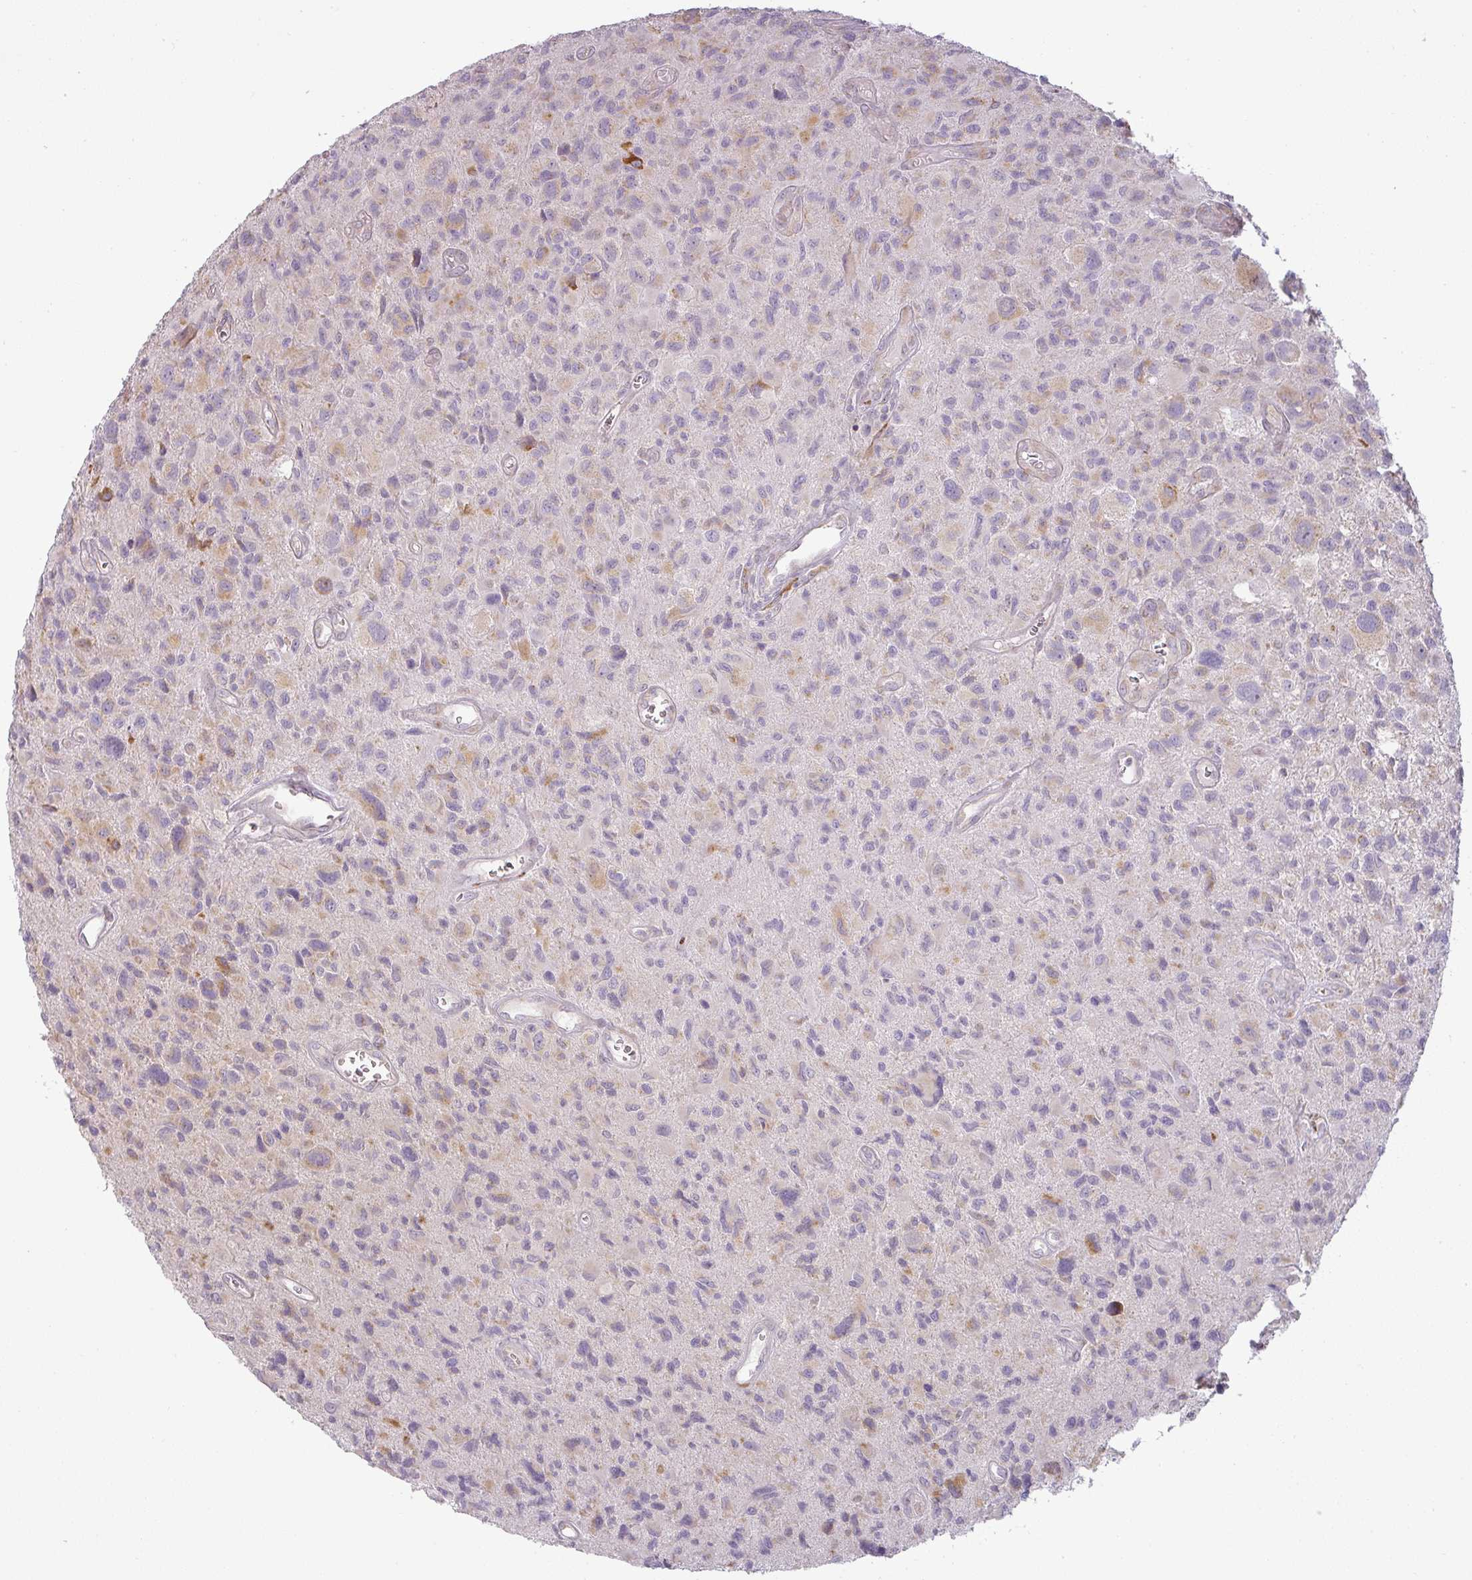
{"staining": {"intensity": "negative", "quantity": "none", "location": "none"}, "tissue": "glioma", "cell_type": "Tumor cells", "image_type": "cancer", "snomed": [{"axis": "morphology", "description": "Glioma, malignant, High grade"}, {"axis": "topography", "description": "Brain"}], "caption": "Tumor cells show no significant expression in glioma.", "gene": "CCDC144A", "patient": {"sex": "male", "age": 76}}